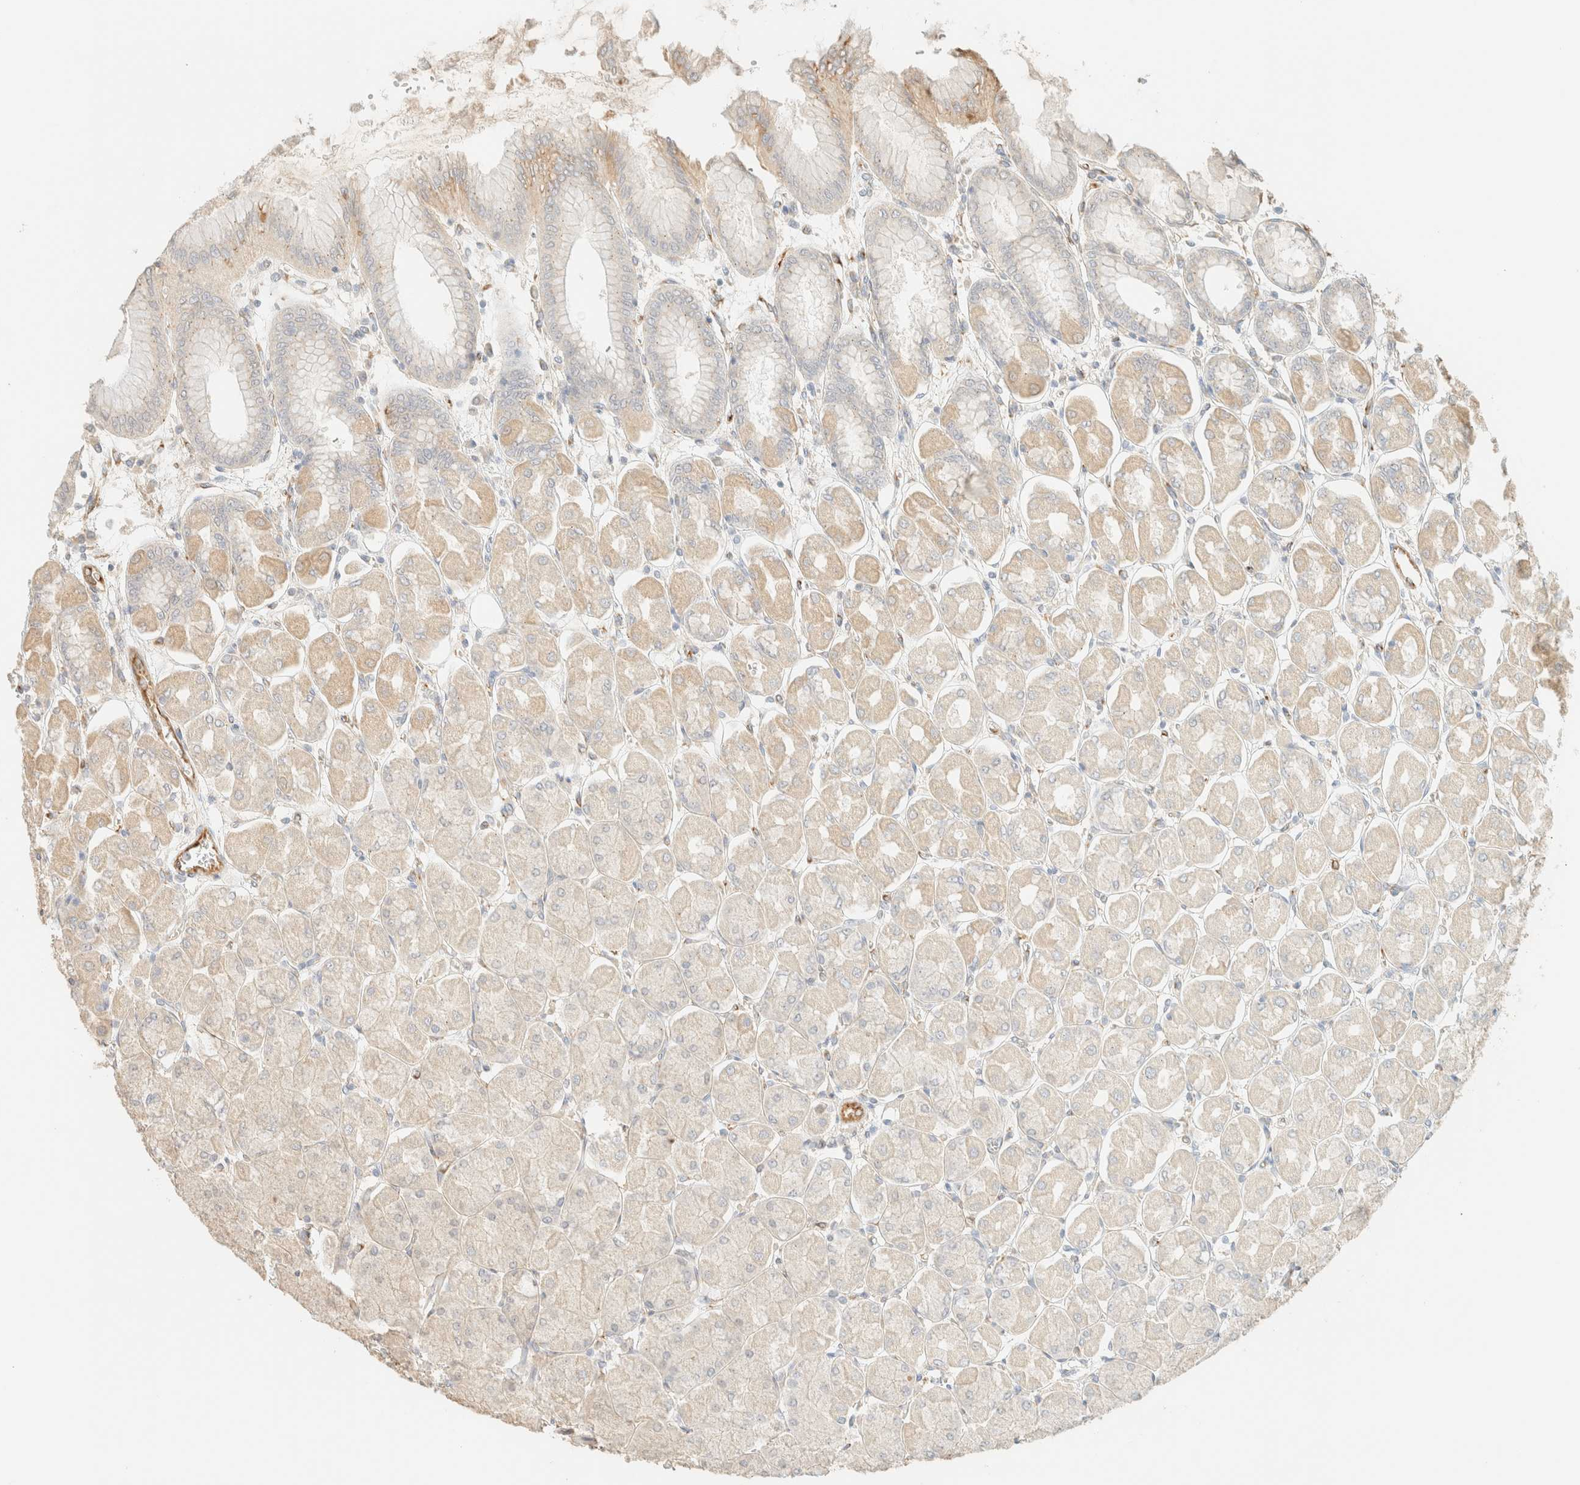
{"staining": {"intensity": "weak", "quantity": "<25%", "location": "cytoplasmic/membranous"}, "tissue": "stomach", "cell_type": "Glandular cells", "image_type": "normal", "snomed": [{"axis": "morphology", "description": "Normal tissue, NOS"}, {"axis": "topography", "description": "Stomach, upper"}], "caption": "Stomach stained for a protein using immunohistochemistry (IHC) demonstrates no positivity glandular cells.", "gene": "SPARCL1", "patient": {"sex": "female", "age": 56}}